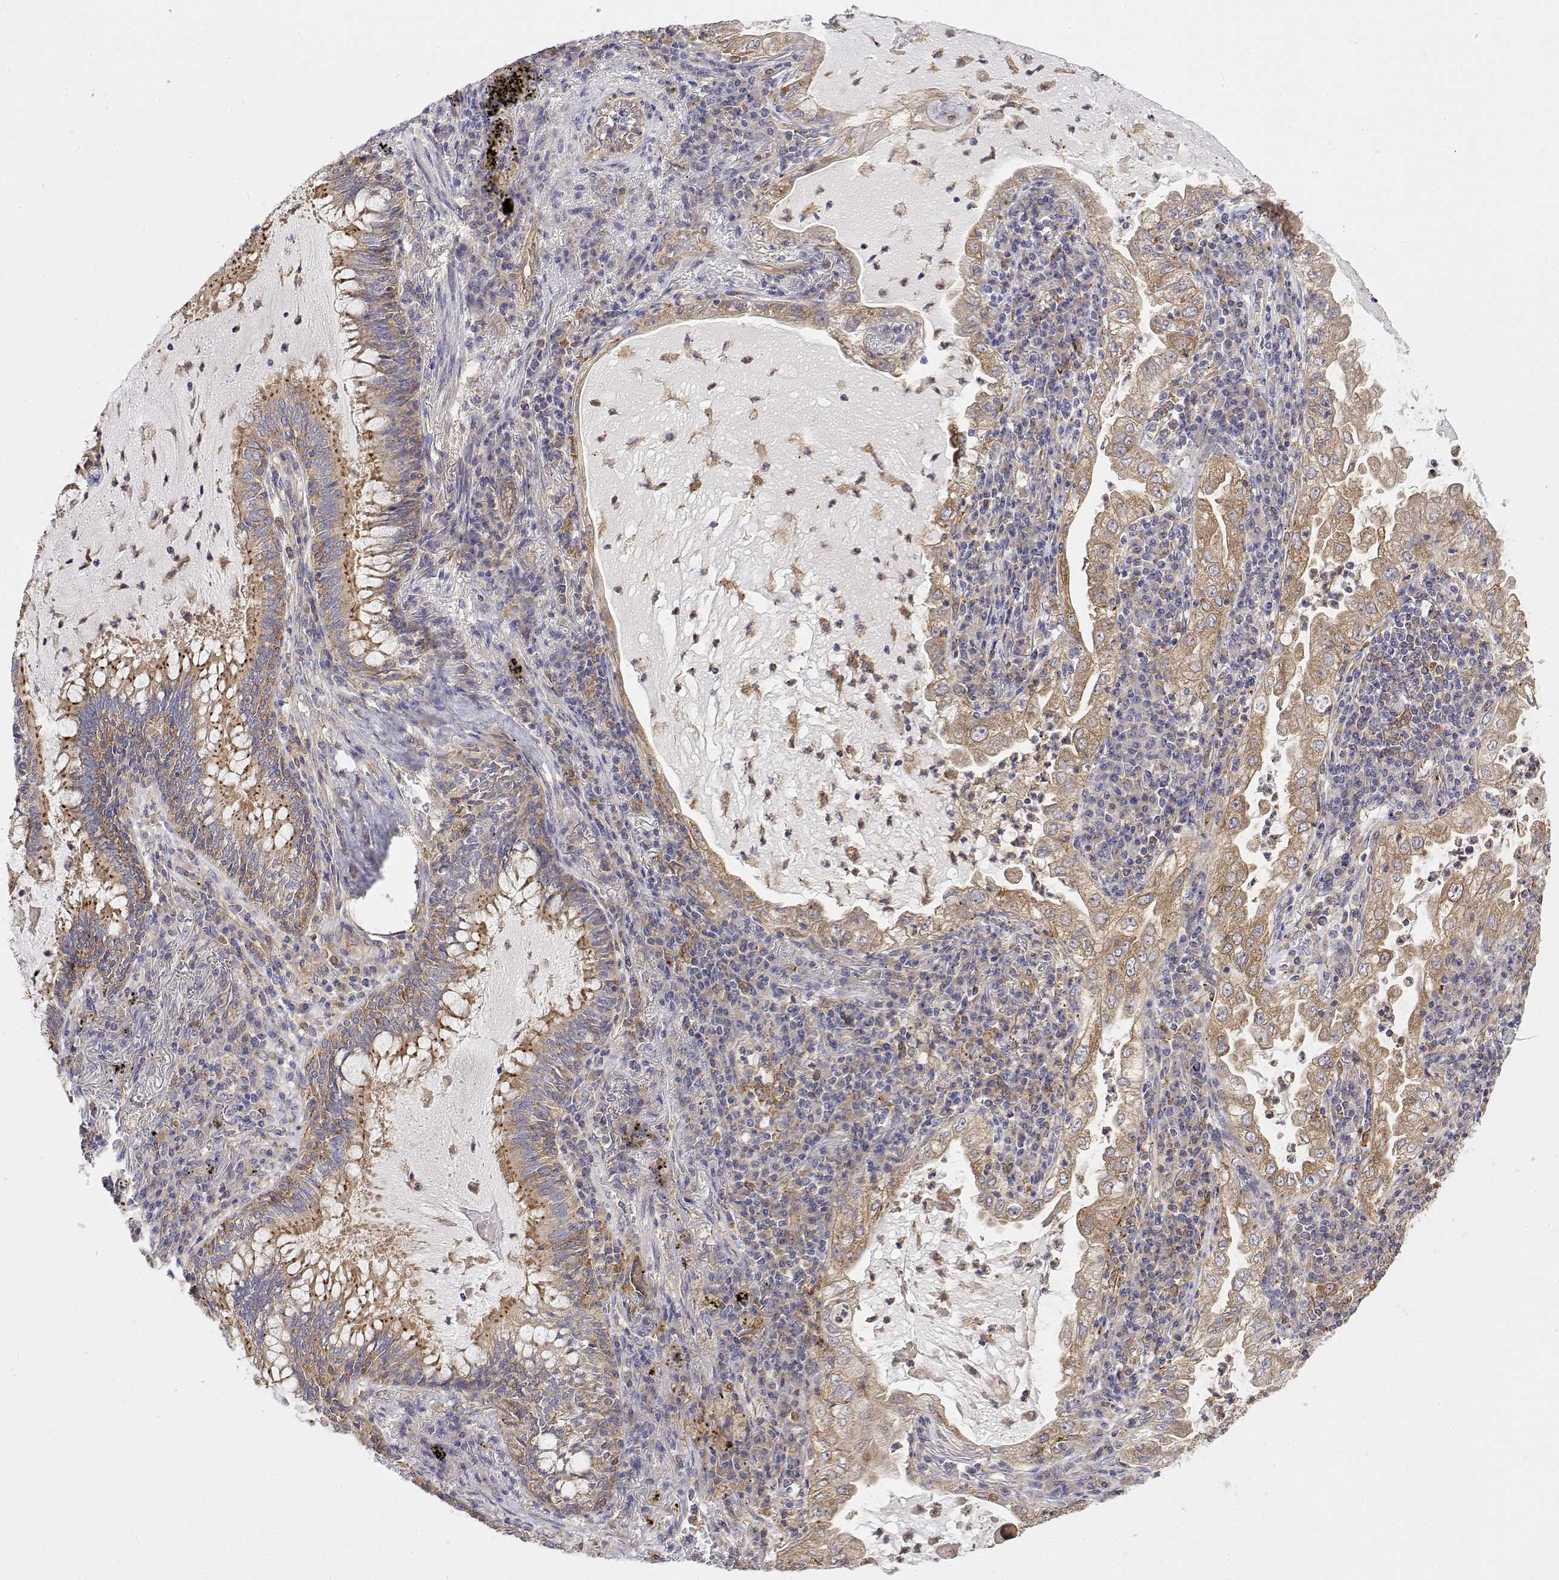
{"staining": {"intensity": "moderate", "quantity": ">75%", "location": "cytoplasmic/membranous"}, "tissue": "lung cancer", "cell_type": "Tumor cells", "image_type": "cancer", "snomed": [{"axis": "morphology", "description": "Adenocarcinoma, NOS"}, {"axis": "topography", "description": "Lung"}], "caption": "Immunohistochemistry (IHC) micrograph of neoplastic tissue: lung adenocarcinoma stained using immunohistochemistry reveals medium levels of moderate protein expression localized specifically in the cytoplasmic/membranous of tumor cells, appearing as a cytoplasmic/membranous brown color.", "gene": "PACSIN2", "patient": {"sex": "female", "age": 73}}